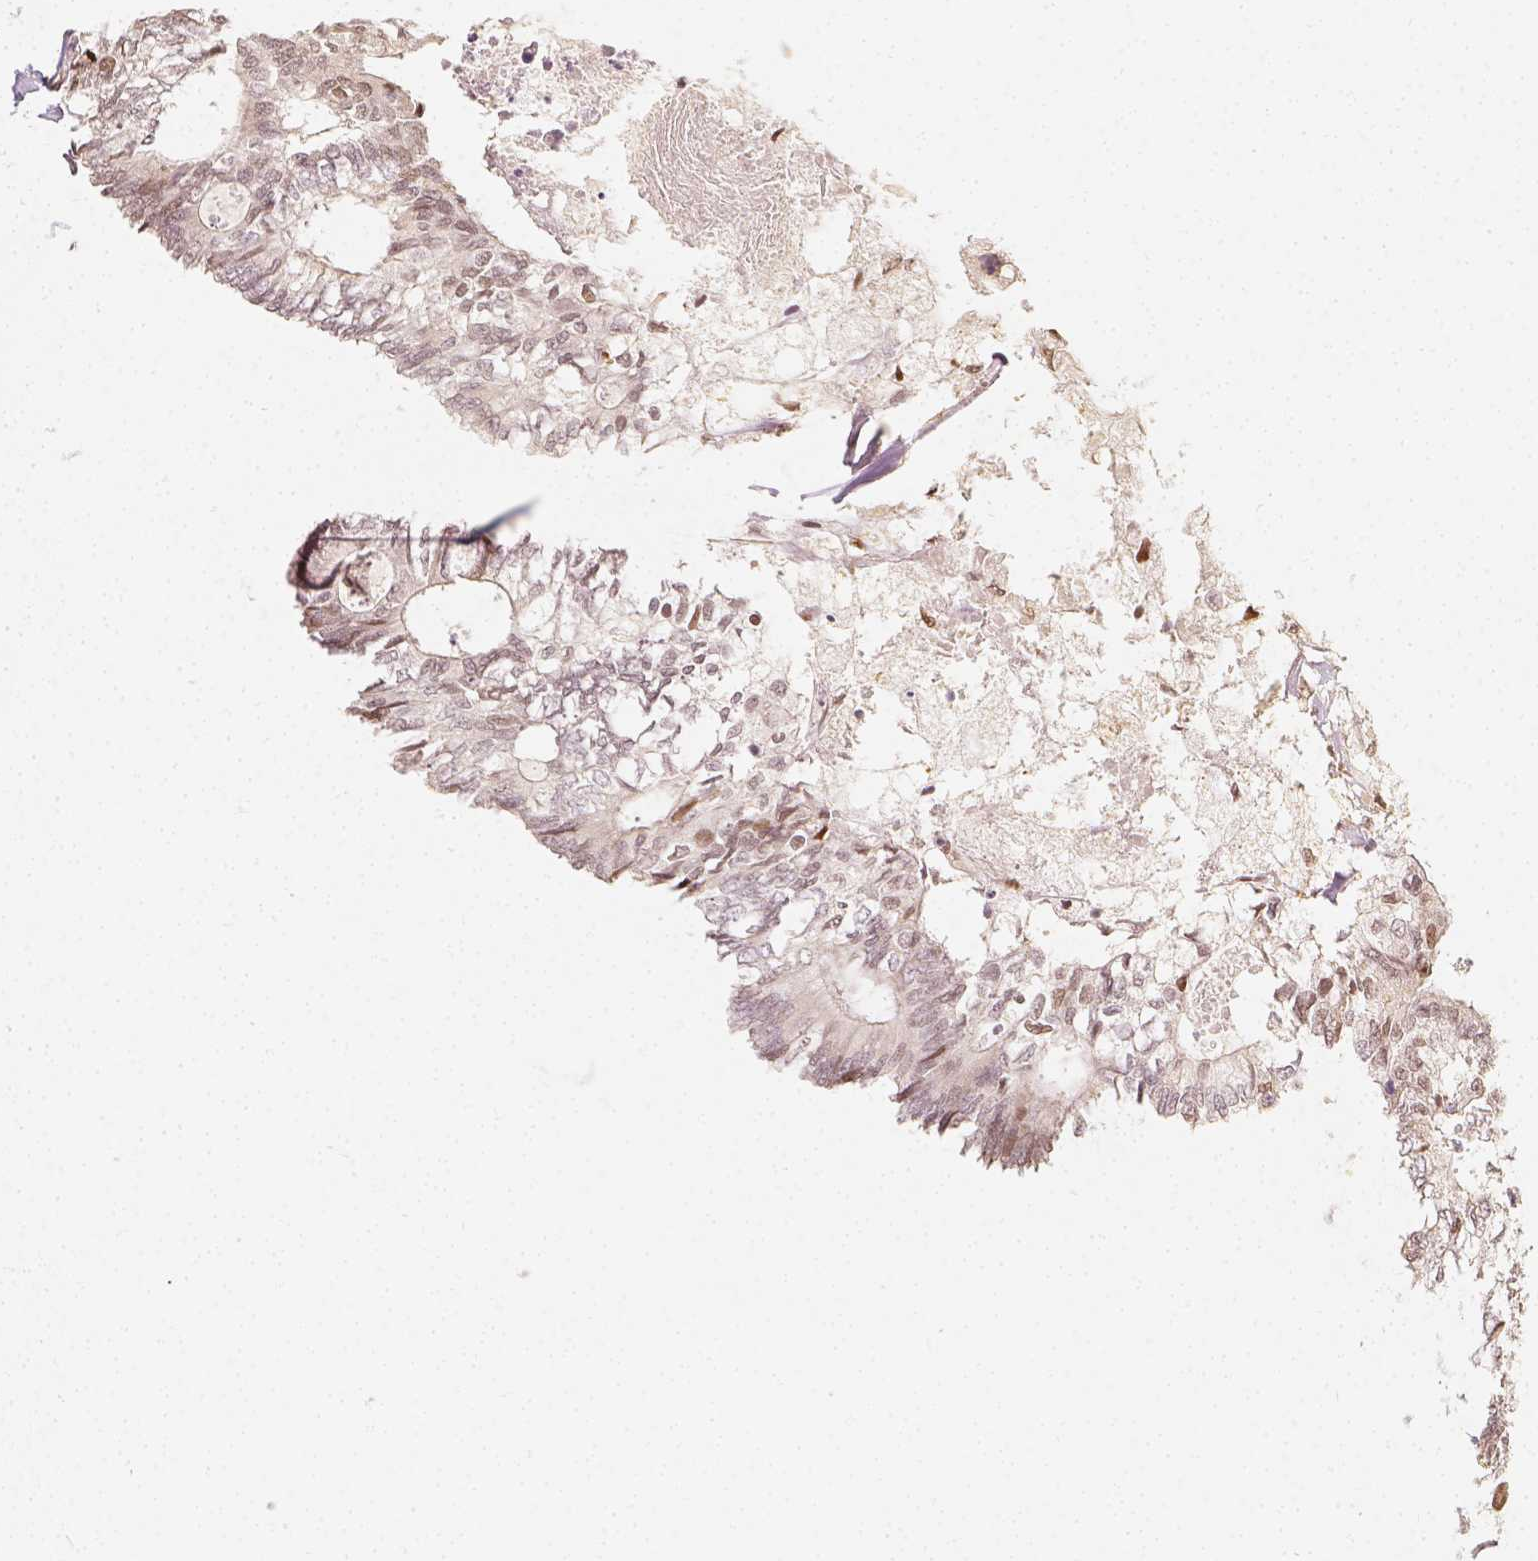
{"staining": {"intensity": "moderate", "quantity": "<25%", "location": "nuclear"}, "tissue": "colorectal cancer", "cell_type": "Tumor cells", "image_type": "cancer", "snomed": [{"axis": "morphology", "description": "Adenocarcinoma, NOS"}, {"axis": "topography", "description": "Colon"}, {"axis": "topography", "description": "Rectum"}], "caption": "Colorectal cancer (adenocarcinoma) was stained to show a protein in brown. There is low levels of moderate nuclear positivity in about <25% of tumor cells.", "gene": "ZMAT3", "patient": {"sex": "male", "age": 57}}